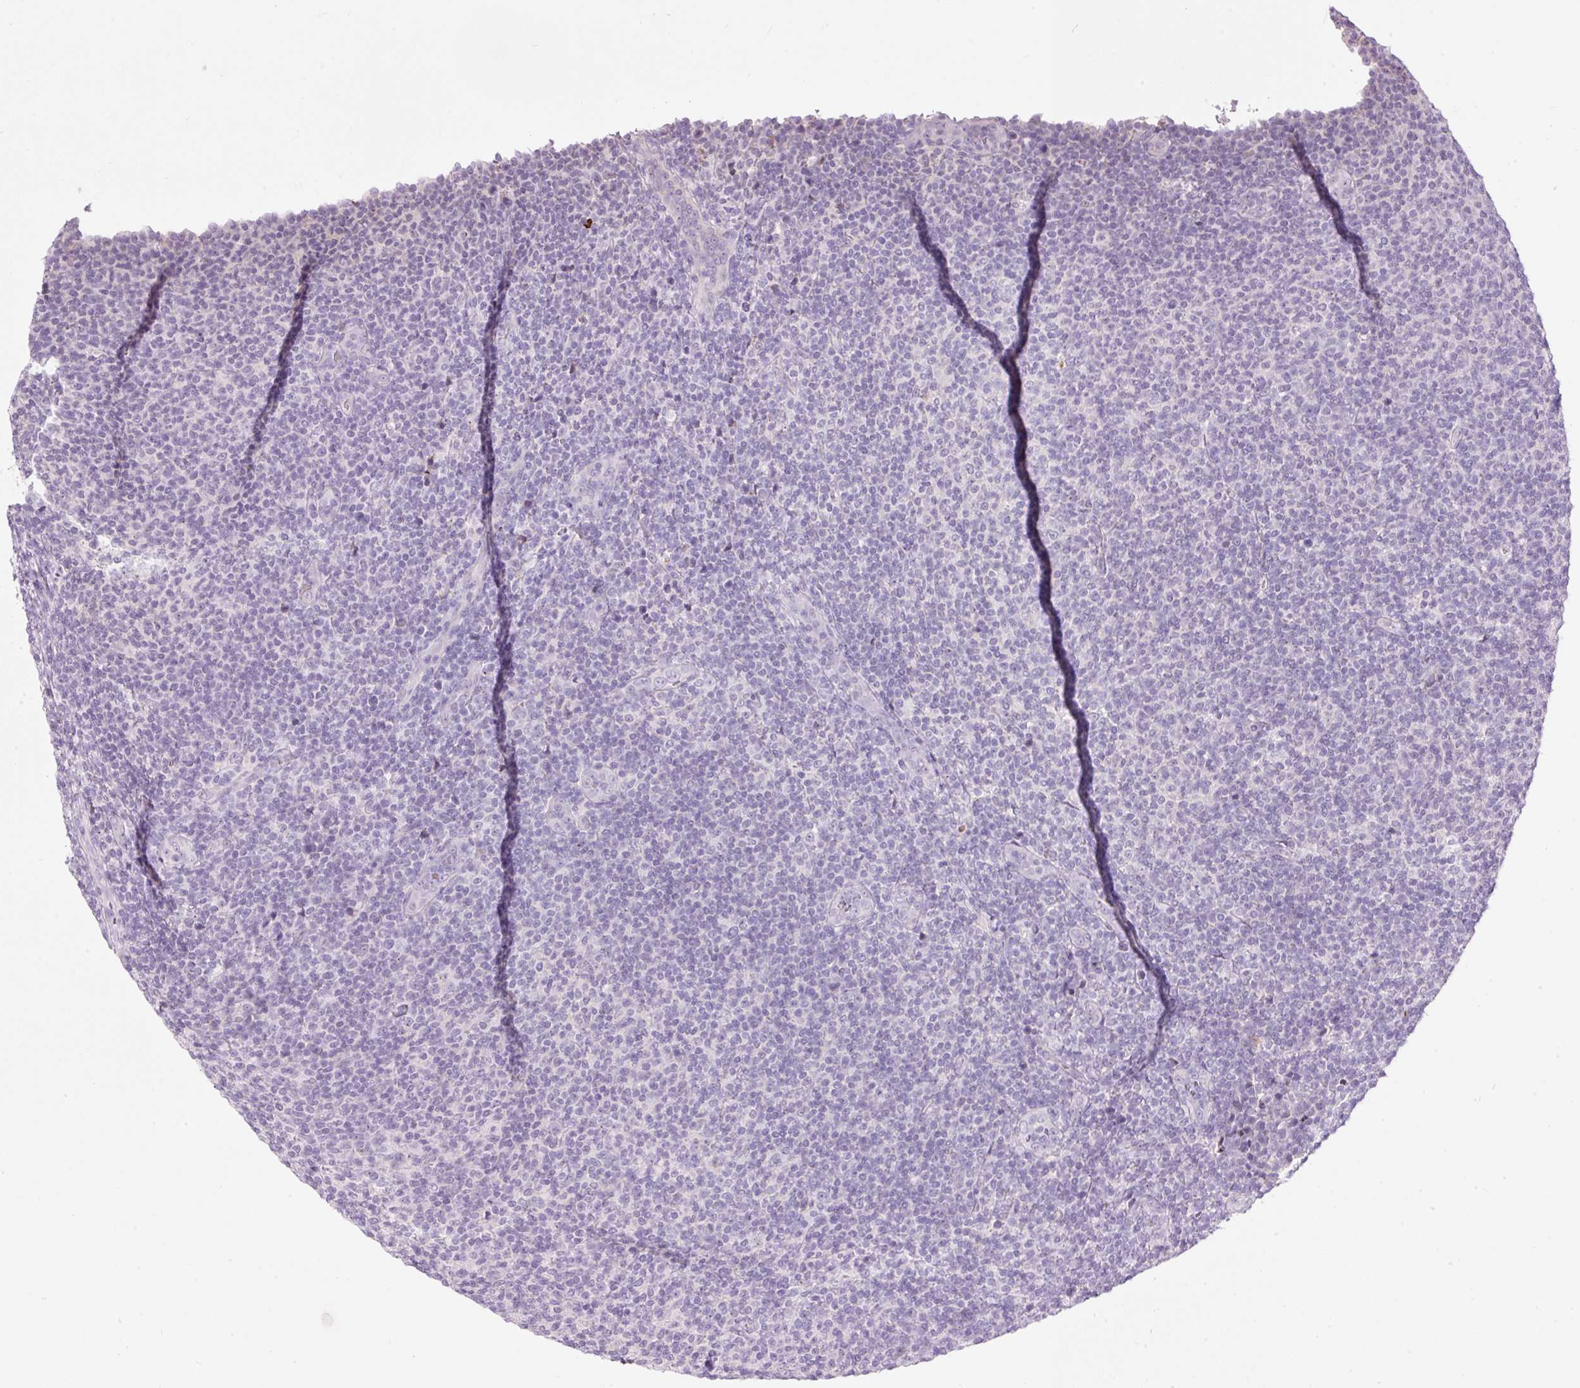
{"staining": {"intensity": "negative", "quantity": "none", "location": "none"}, "tissue": "lymphoma", "cell_type": "Tumor cells", "image_type": "cancer", "snomed": [{"axis": "morphology", "description": "Malignant lymphoma, non-Hodgkin's type, Low grade"}, {"axis": "topography", "description": "Lymph node"}], "caption": "Human low-grade malignant lymphoma, non-Hodgkin's type stained for a protein using immunohistochemistry (IHC) demonstrates no positivity in tumor cells.", "gene": "PRPF38B", "patient": {"sex": "male", "age": 66}}